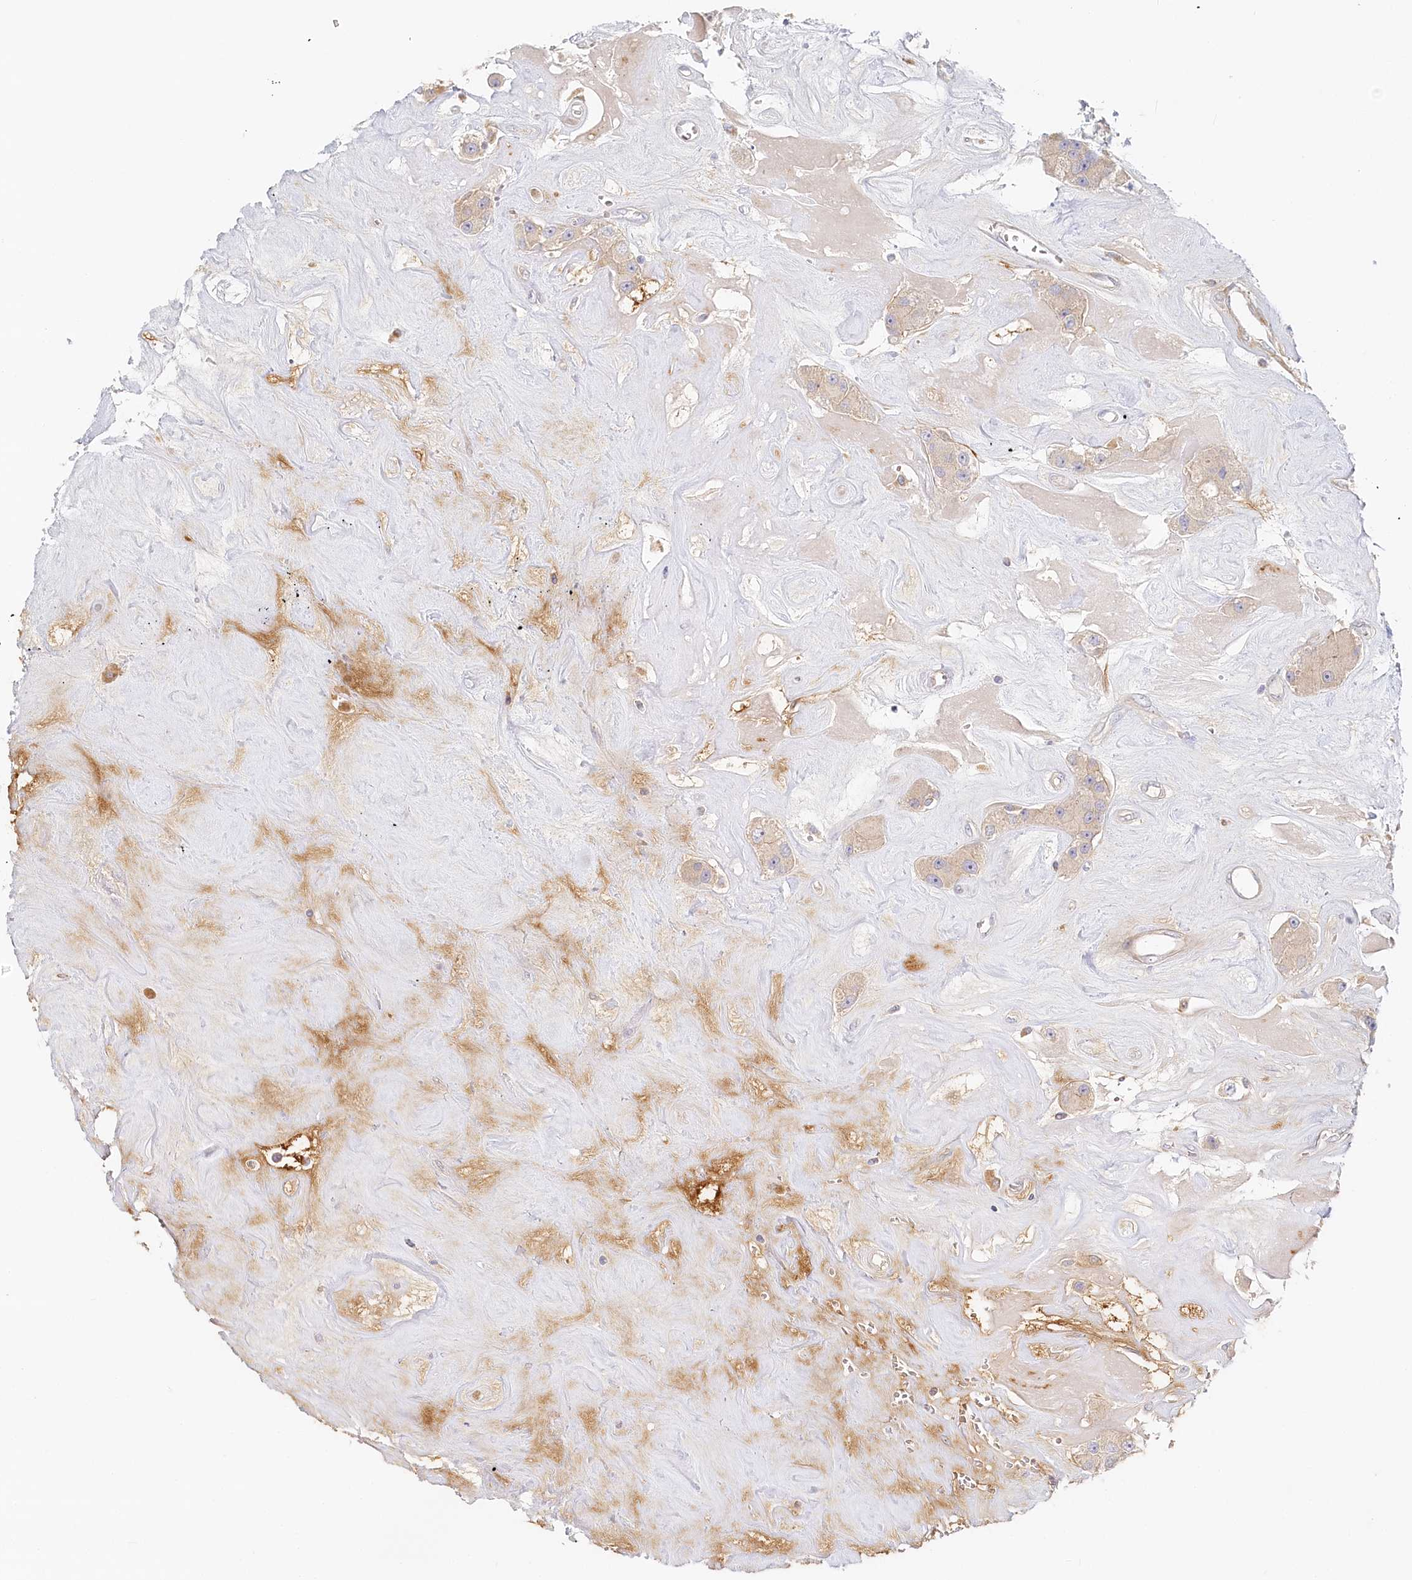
{"staining": {"intensity": "negative", "quantity": "none", "location": "none"}, "tissue": "carcinoid", "cell_type": "Tumor cells", "image_type": "cancer", "snomed": [{"axis": "morphology", "description": "Carcinoid, malignant, NOS"}, {"axis": "topography", "description": "Pancreas"}], "caption": "Immunohistochemistry (IHC) histopathology image of human carcinoid stained for a protein (brown), which demonstrates no positivity in tumor cells.", "gene": "VSIG1", "patient": {"sex": "male", "age": 41}}